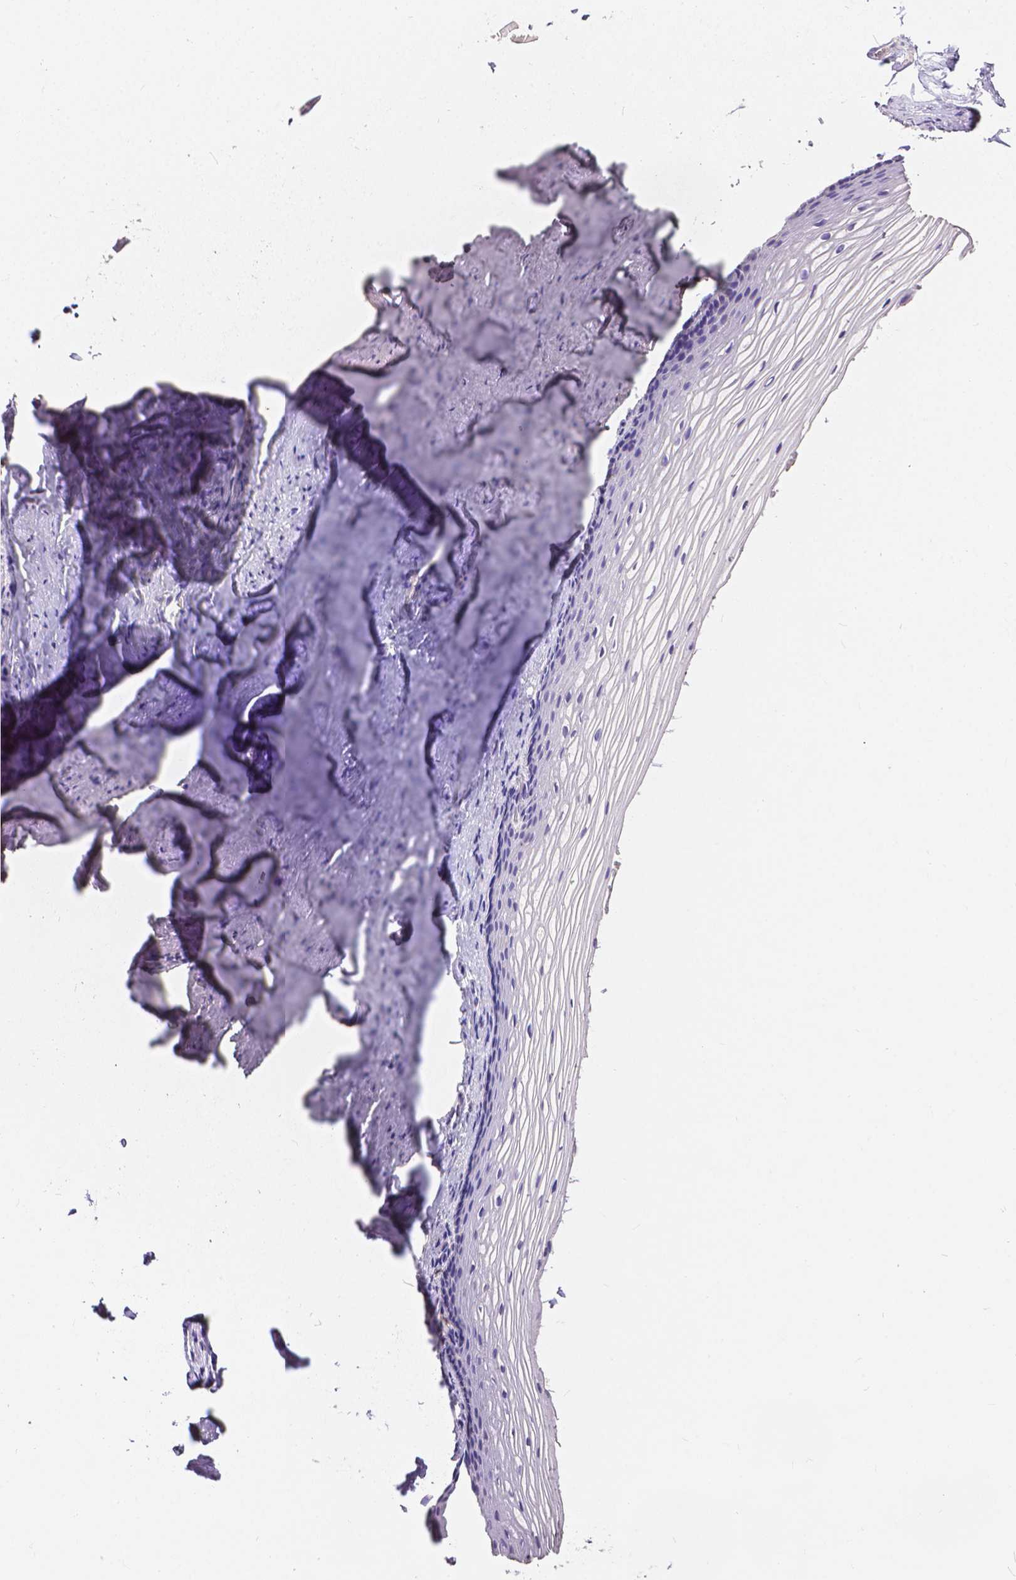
{"staining": {"intensity": "negative", "quantity": "none", "location": "none"}, "tissue": "vagina", "cell_type": "Squamous epithelial cells", "image_type": "normal", "snomed": [{"axis": "morphology", "description": "Normal tissue, NOS"}, {"axis": "topography", "description": "Vagina"}], "caption": "Micrograph shows no protein positivity in squamous epithelial cells of normal vagina.", "gene": "CD4", "patient": {"sex": "female", "age": 52}}